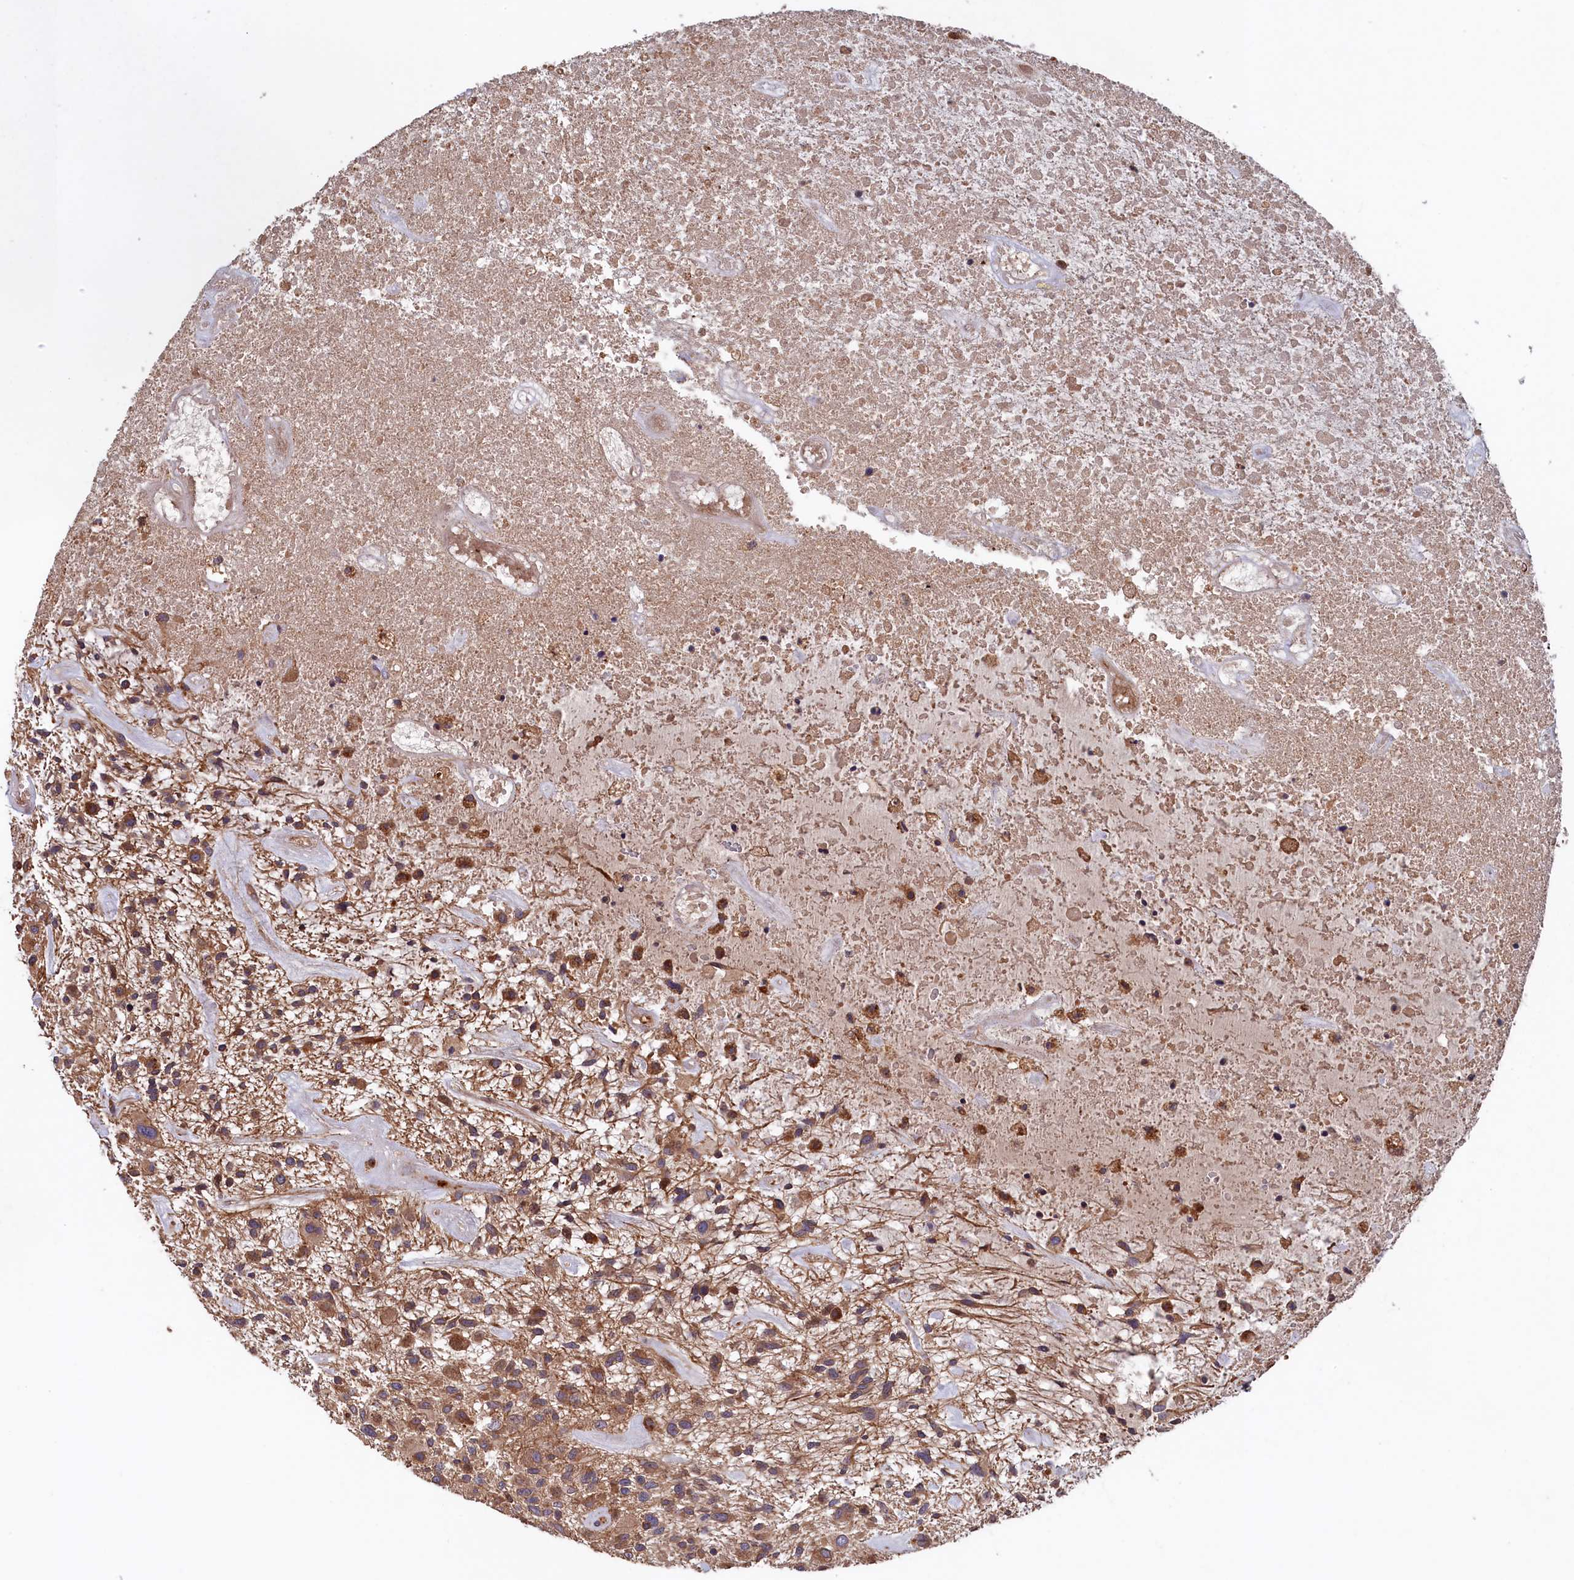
{"staining": {"intensity": "moderate", "quantity": ">75%", "location": "cytoplasmic/membranous"}, "tissue": "glioma", "cell_type": "Tumor cells", "image_type": "cancer", "snomed": [{"axis": "morphology", "description": "Glioma, malignant, High grade"}, {"axis": "topography", "description": "Brain"}], "caption": "DAB immunohistochemical staining of malignant glioma (high-grade) demonstrates moderate cytoplasmic/membranous protein positivity in about >75% of tumor cells.", "gene": "GREB1L", "patient": {"sex": "male", "age": 47}}